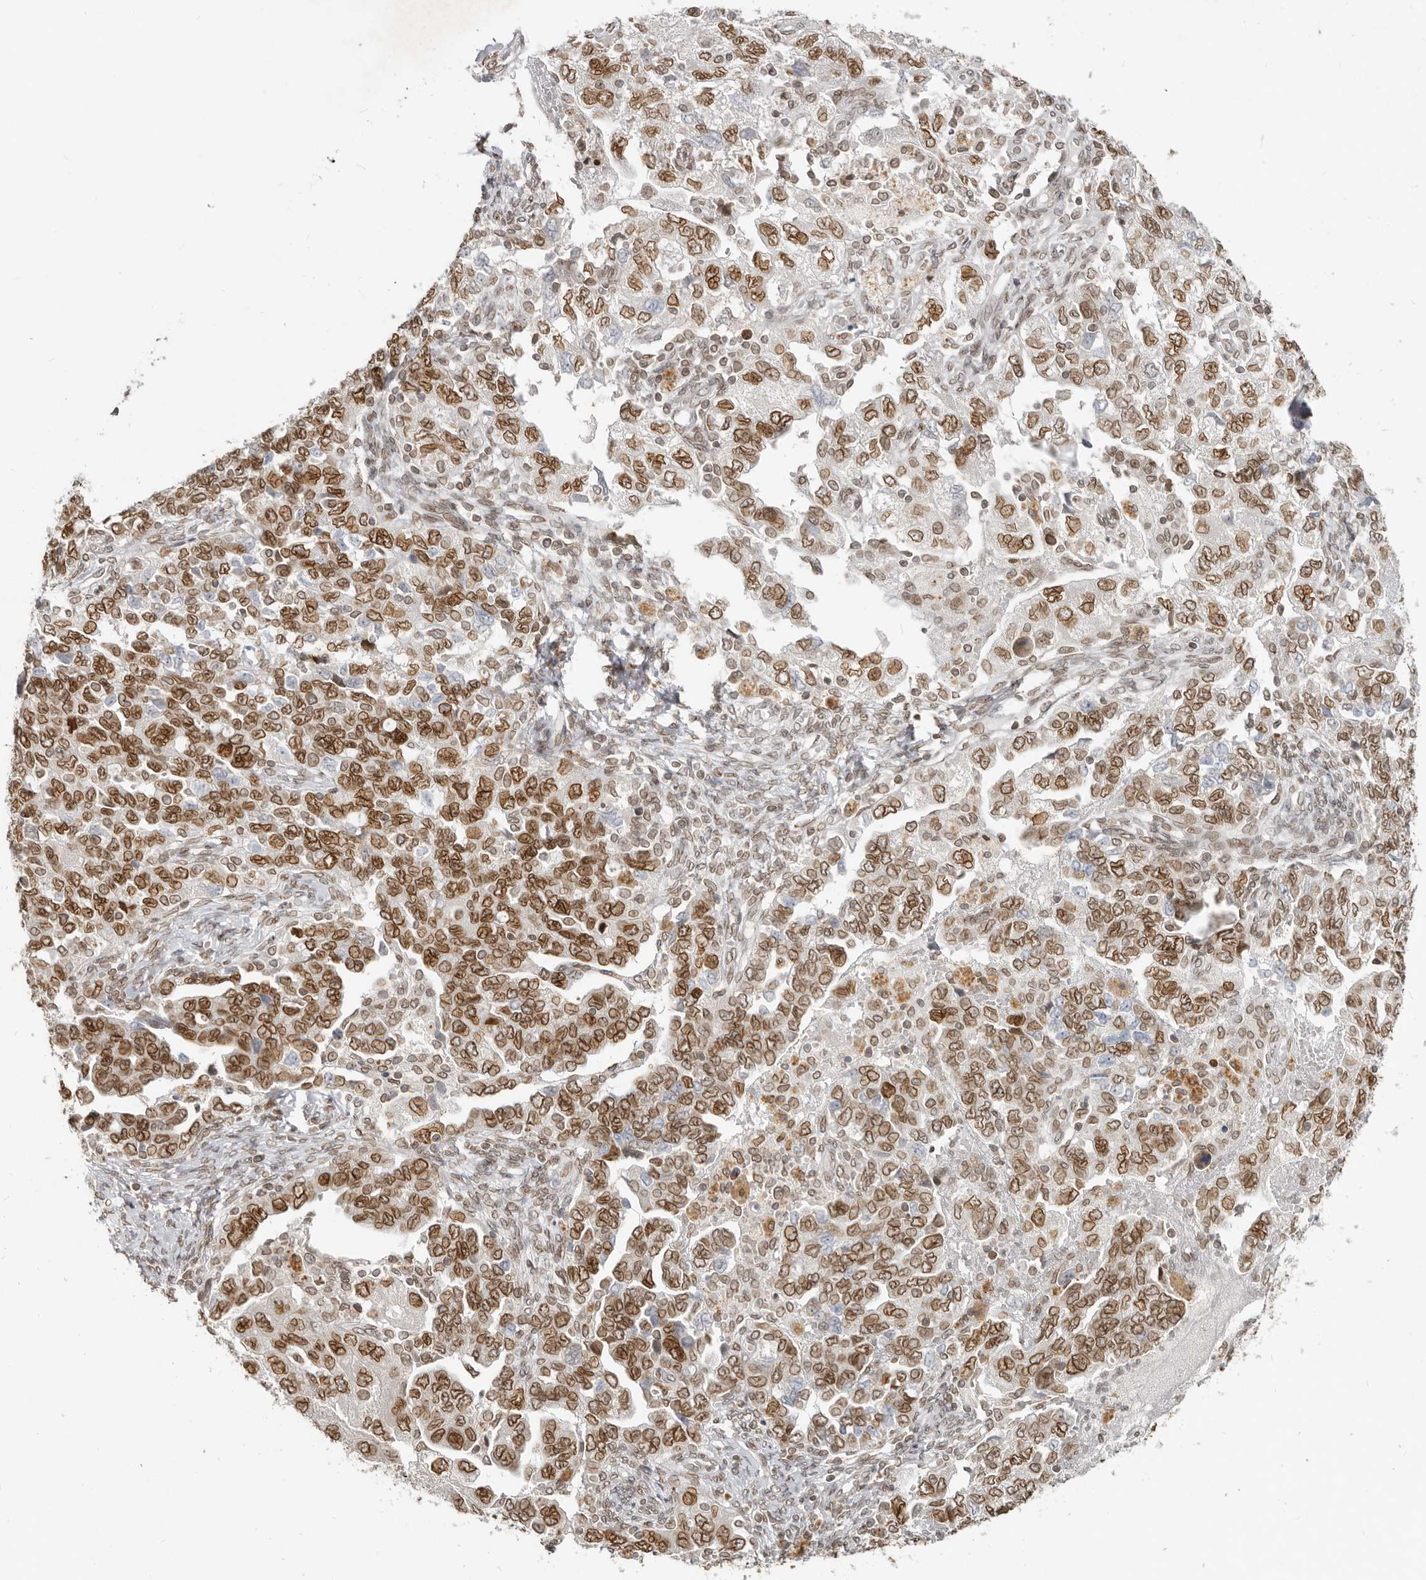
{"staining": {"intensity": "strong", "quantity": ">75%", "location": "cytoplasmic/membranous,nuclear"}, "tissue": "ovarian cancer", "cell_type": "Tumor cells", "image_type": "cancer", "snomed": [{"axis": "morphology", "description": "Carcinoma, NOS"}, {"axis": "morphology", "description": "Cystadenocarcinoma, serous, NOS"}, {"axis": "topography", "description": "Ovary"}], "caption": "High-magnification brightfield microscopy of ovarian carcinoma stained with DAB (brown) and counterstained with hematoxylin (blue). tumor cells exhibit strong cytoplasmic/membranous and nuclear staining is seen in about>75% of cells. (Brightfield microscopy of DAB IHC at high magnification).", "gene": "NUP153", "patient": {"sex": "female", "age": 69}}